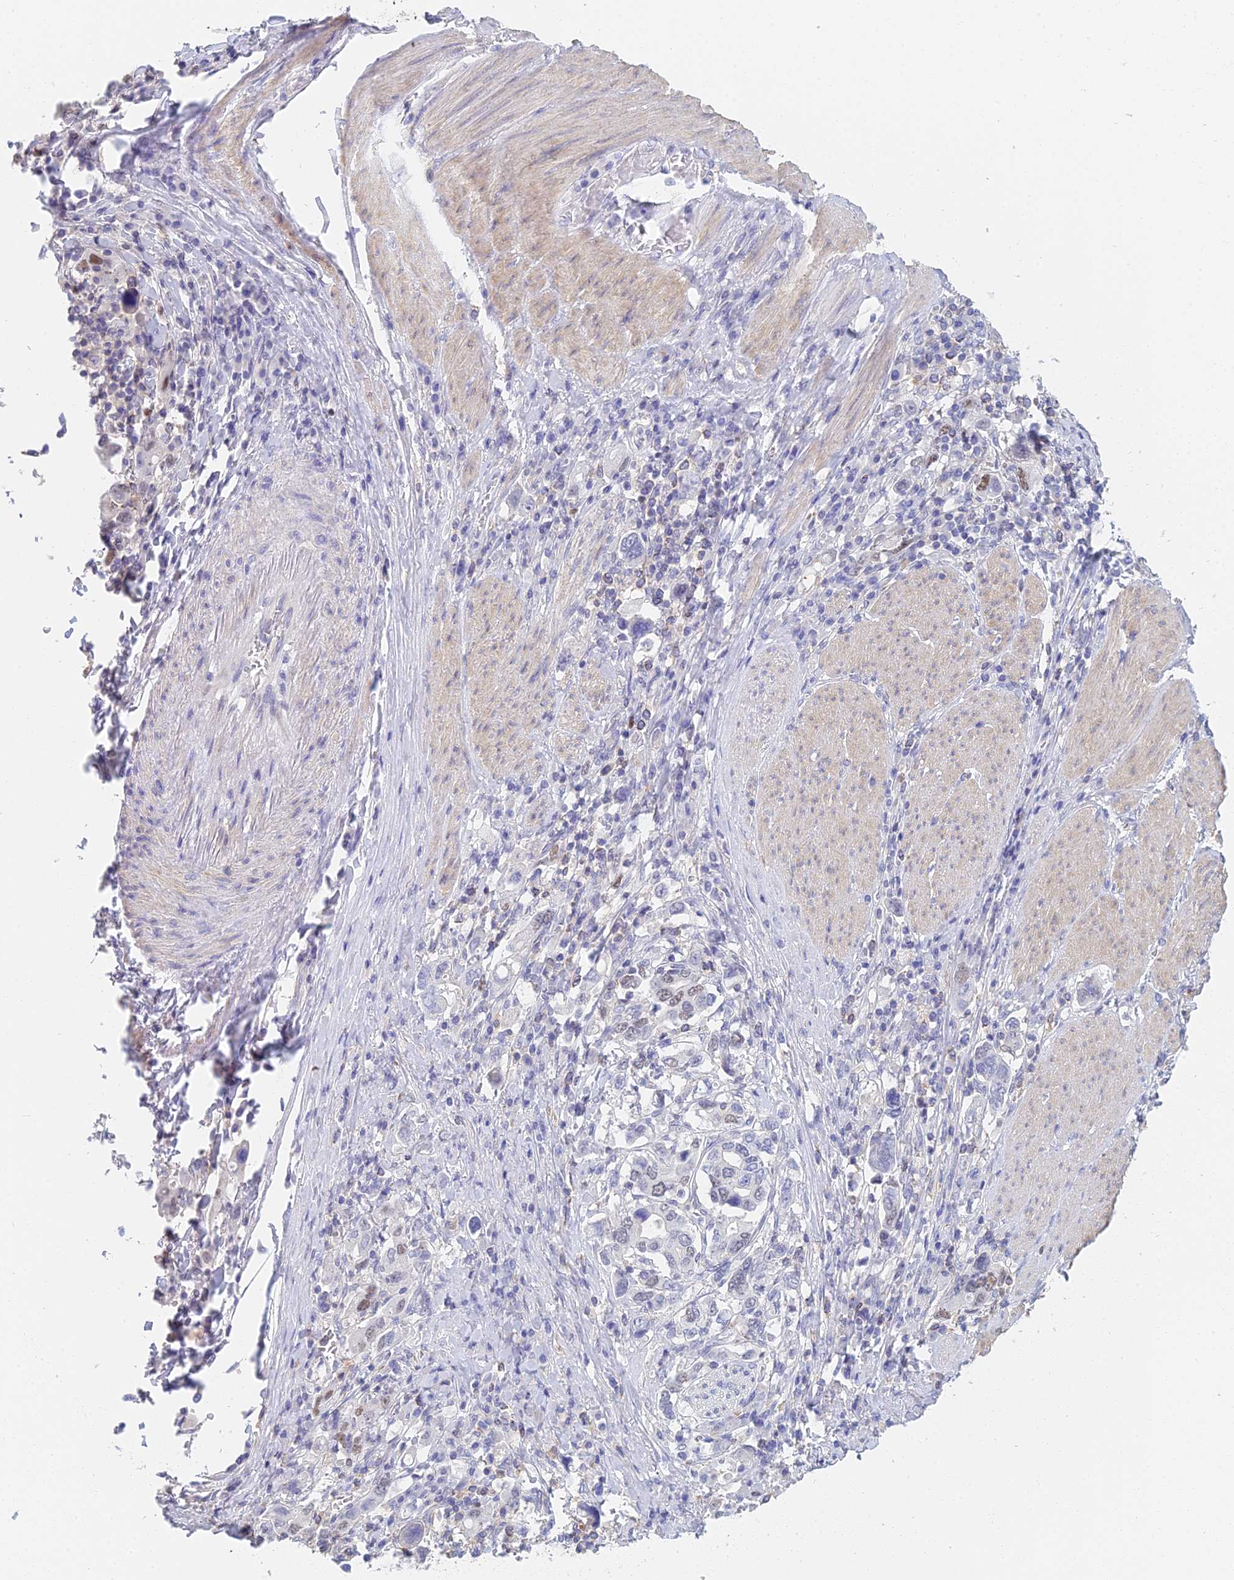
{"staining": {"intensity": "moderate", "quantity": "<25%", "location": "nuclear"}, "tissue": "stomach cancer", "cell_type": "Tumor cells", "image_type": "cancer", "snomed": [{"axis": "morphology", "description": "Adenocarcinoma, NOS"}, {"axis": "topography", "description": "Stomach, upper"}, {"axis": "topography", "description": "Stomach"}], "caption": "Adenocarcinoma (stomach) stained with a brown dye displays moderate nuclear positive positivity in about <25% of tumor cells.", "gene": "MCM2", "patient": {"sex": "male", "age": 62}}